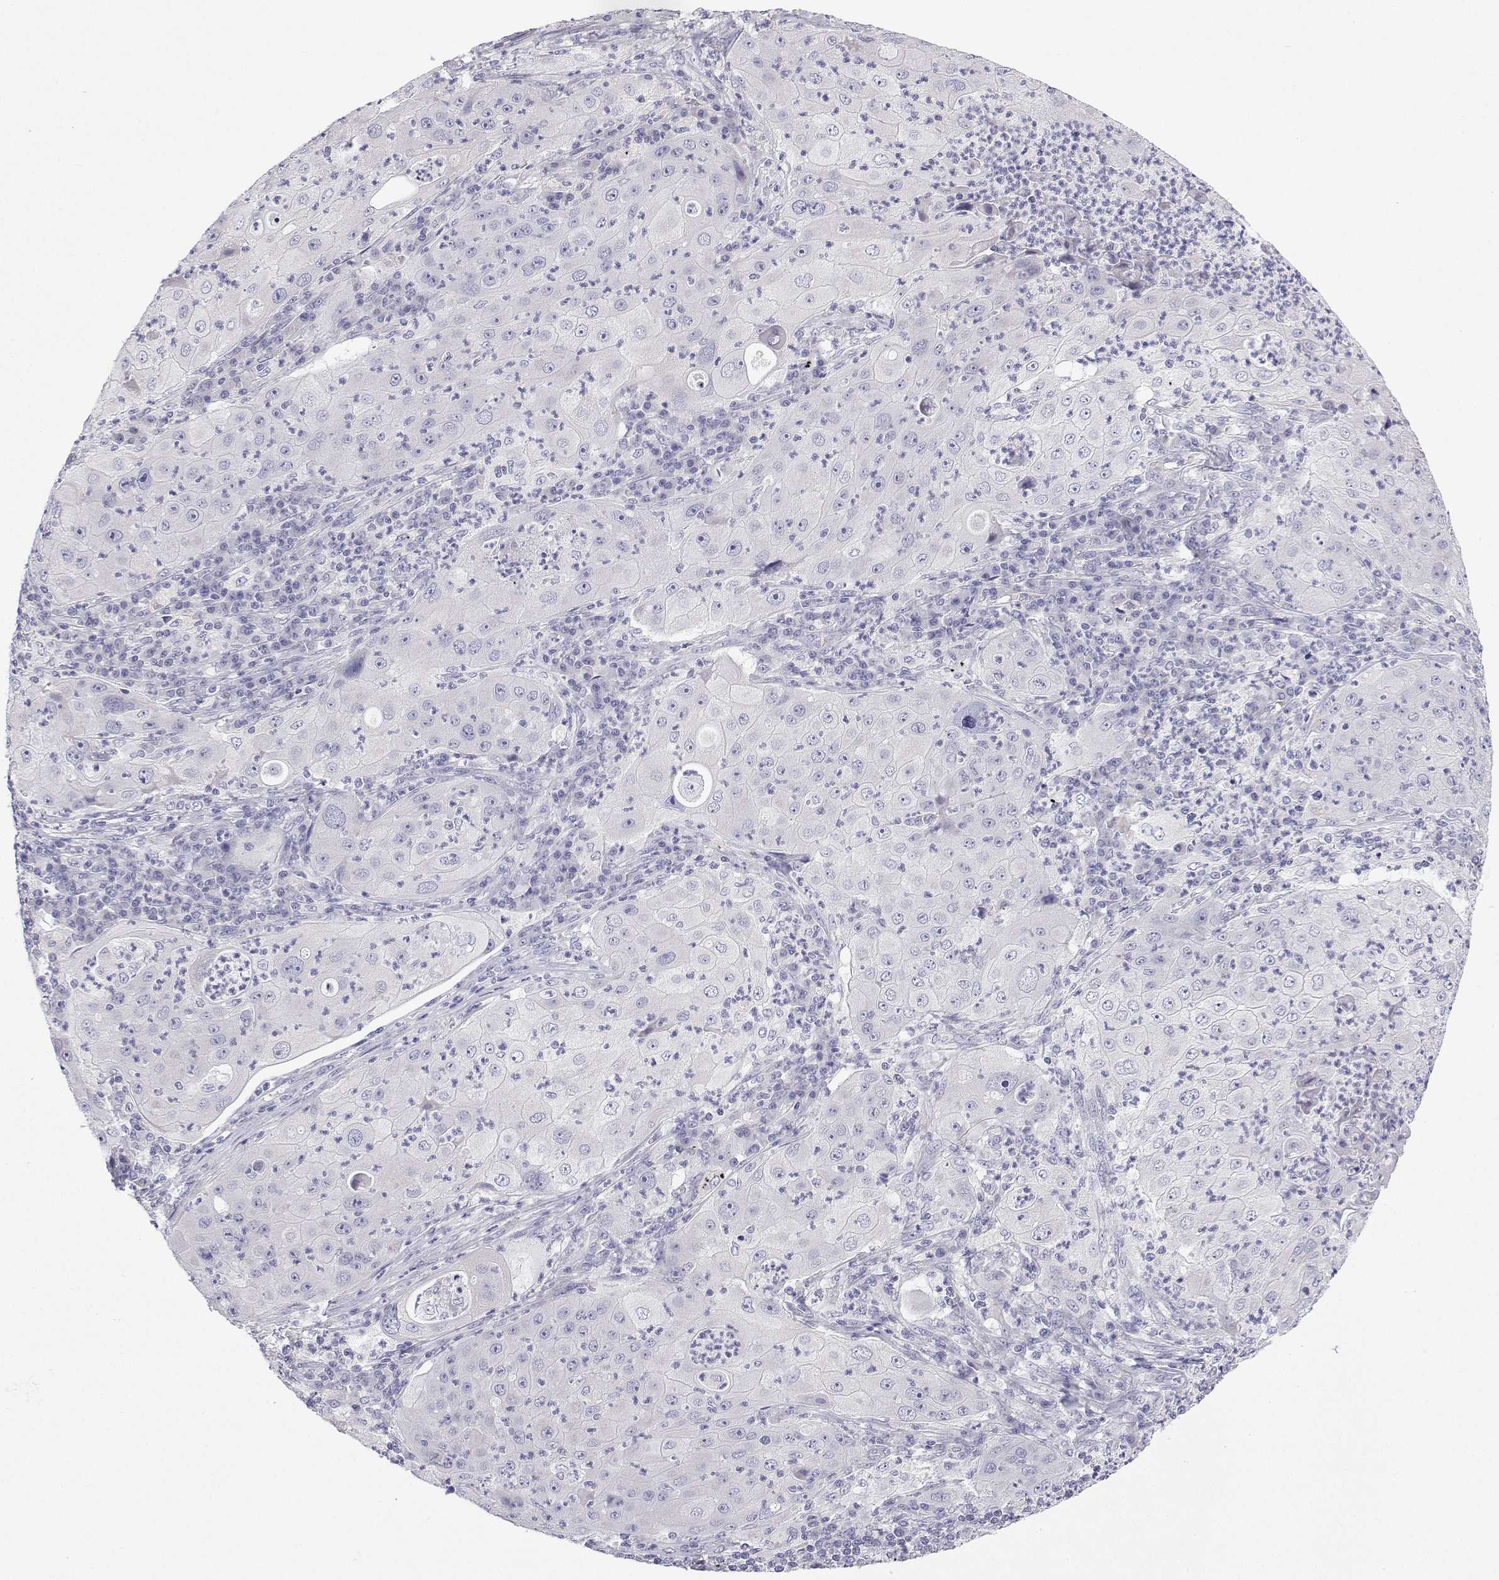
{"staining": {"intensity": "negative", "quantity": "none", "location": "none"}, "tissue": "lung cancer", "cell_type": "Tumor cells", "image_type": "cancer", "snomed": [{"axis": "morphology", "description": "Squamous cell carcinoma, NOS"}, {"axis": "topography", "description": "Lung"}], "caption": "Histopathology image shows no protein positivity in tumor cells of squamous cell carcinoma (lung) tissue. Nuclei are stained in blue.", "gene": "ANKRD65", "patient": {"sex": "female", "age": 59}}